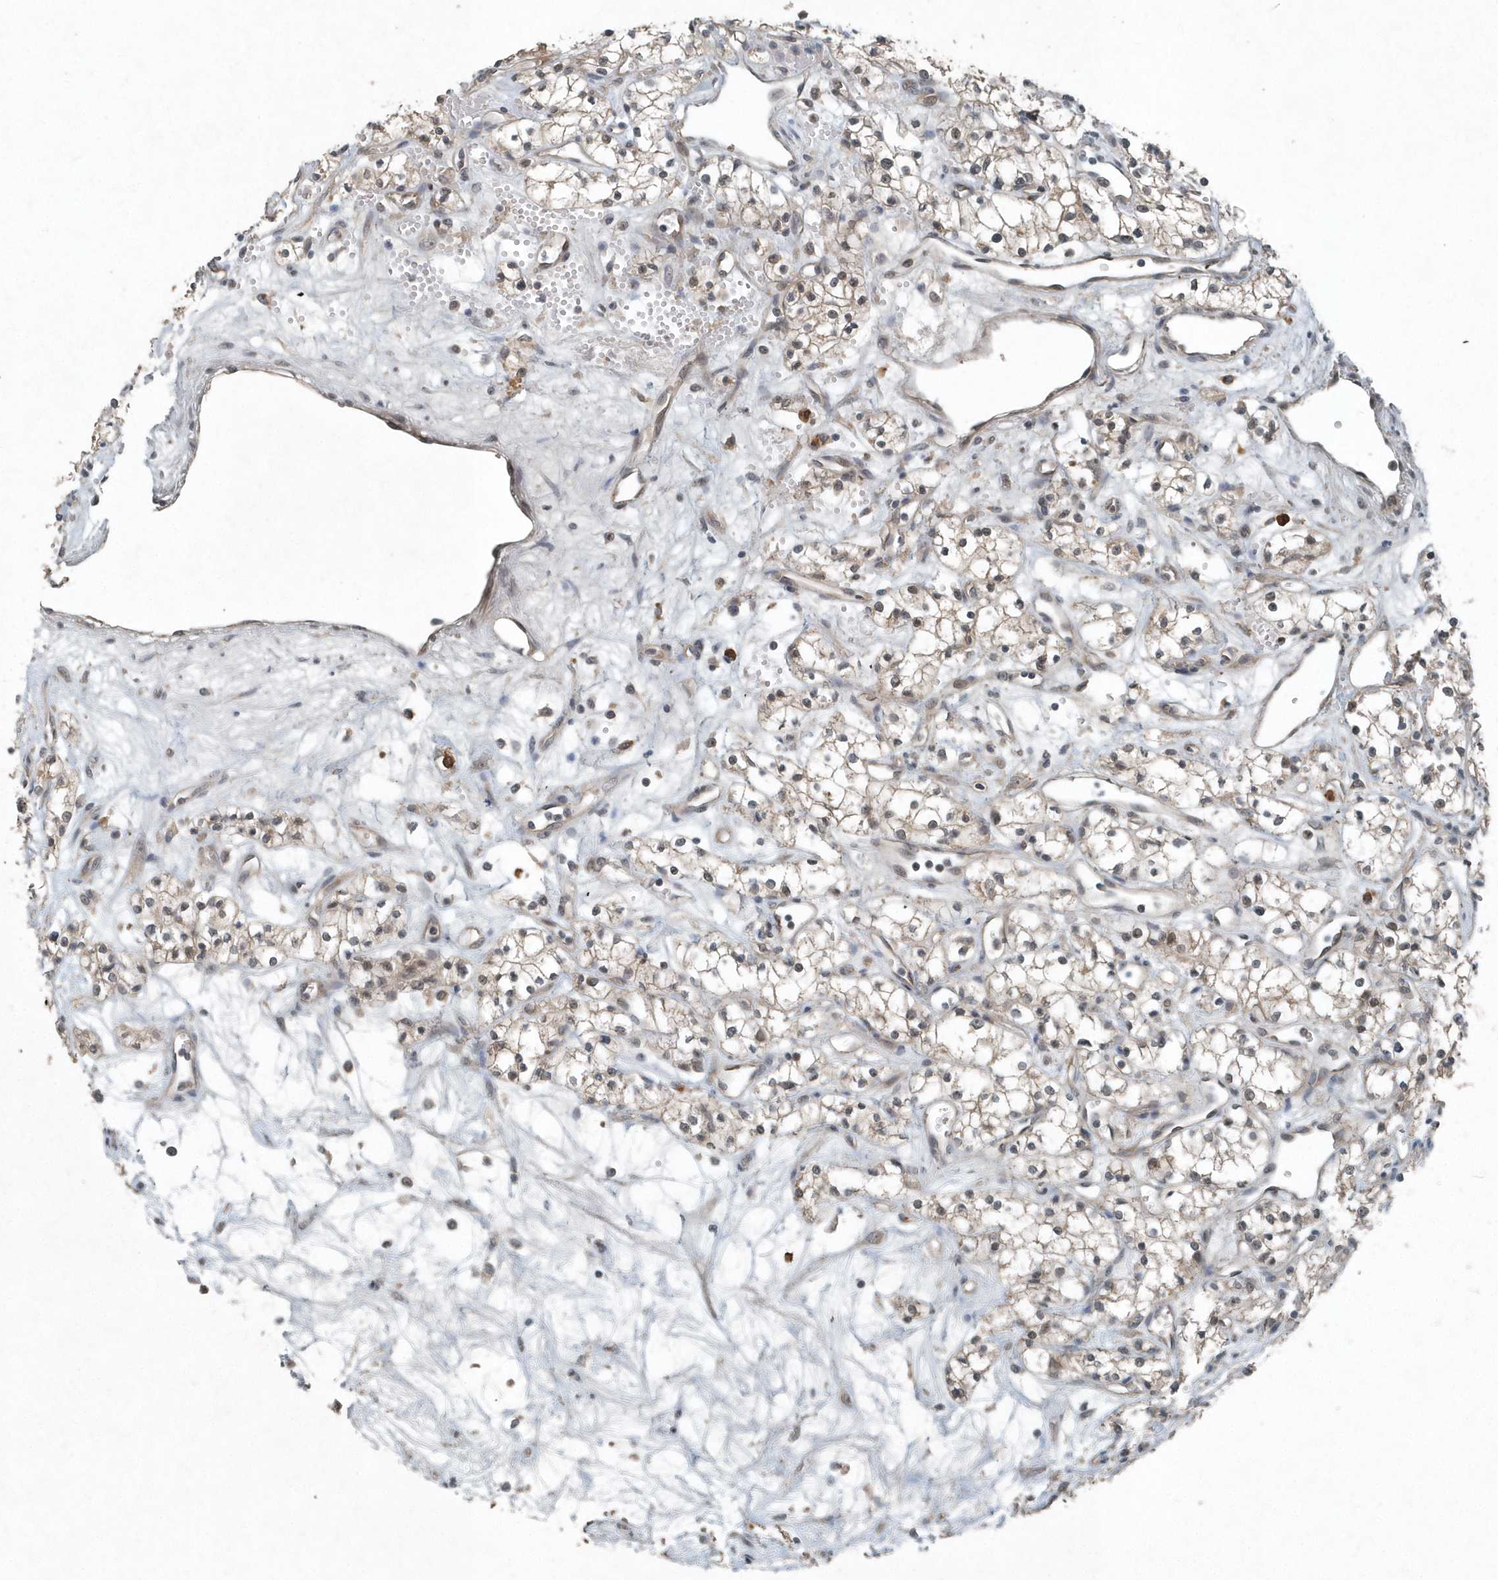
{"staining": {"intensity": "weak", "quantity": "<25%", "location": "cytoplasmic/membranous"}, "tissue": "renal cancer", "cell_type": "Tumor cells", "image_type": "cancer", "snomed": [{"axis": "morphology", "description": "Adenocarcinoma, NOS"}, {"axis": "topography", "description": "Kidney"}], "caption": "The histopathology image displays no staining of tumor cells in renal cancer (adenocarcinoma).", "gene": "SCFD2", "patient": {"sex": "male", "age": 59}}